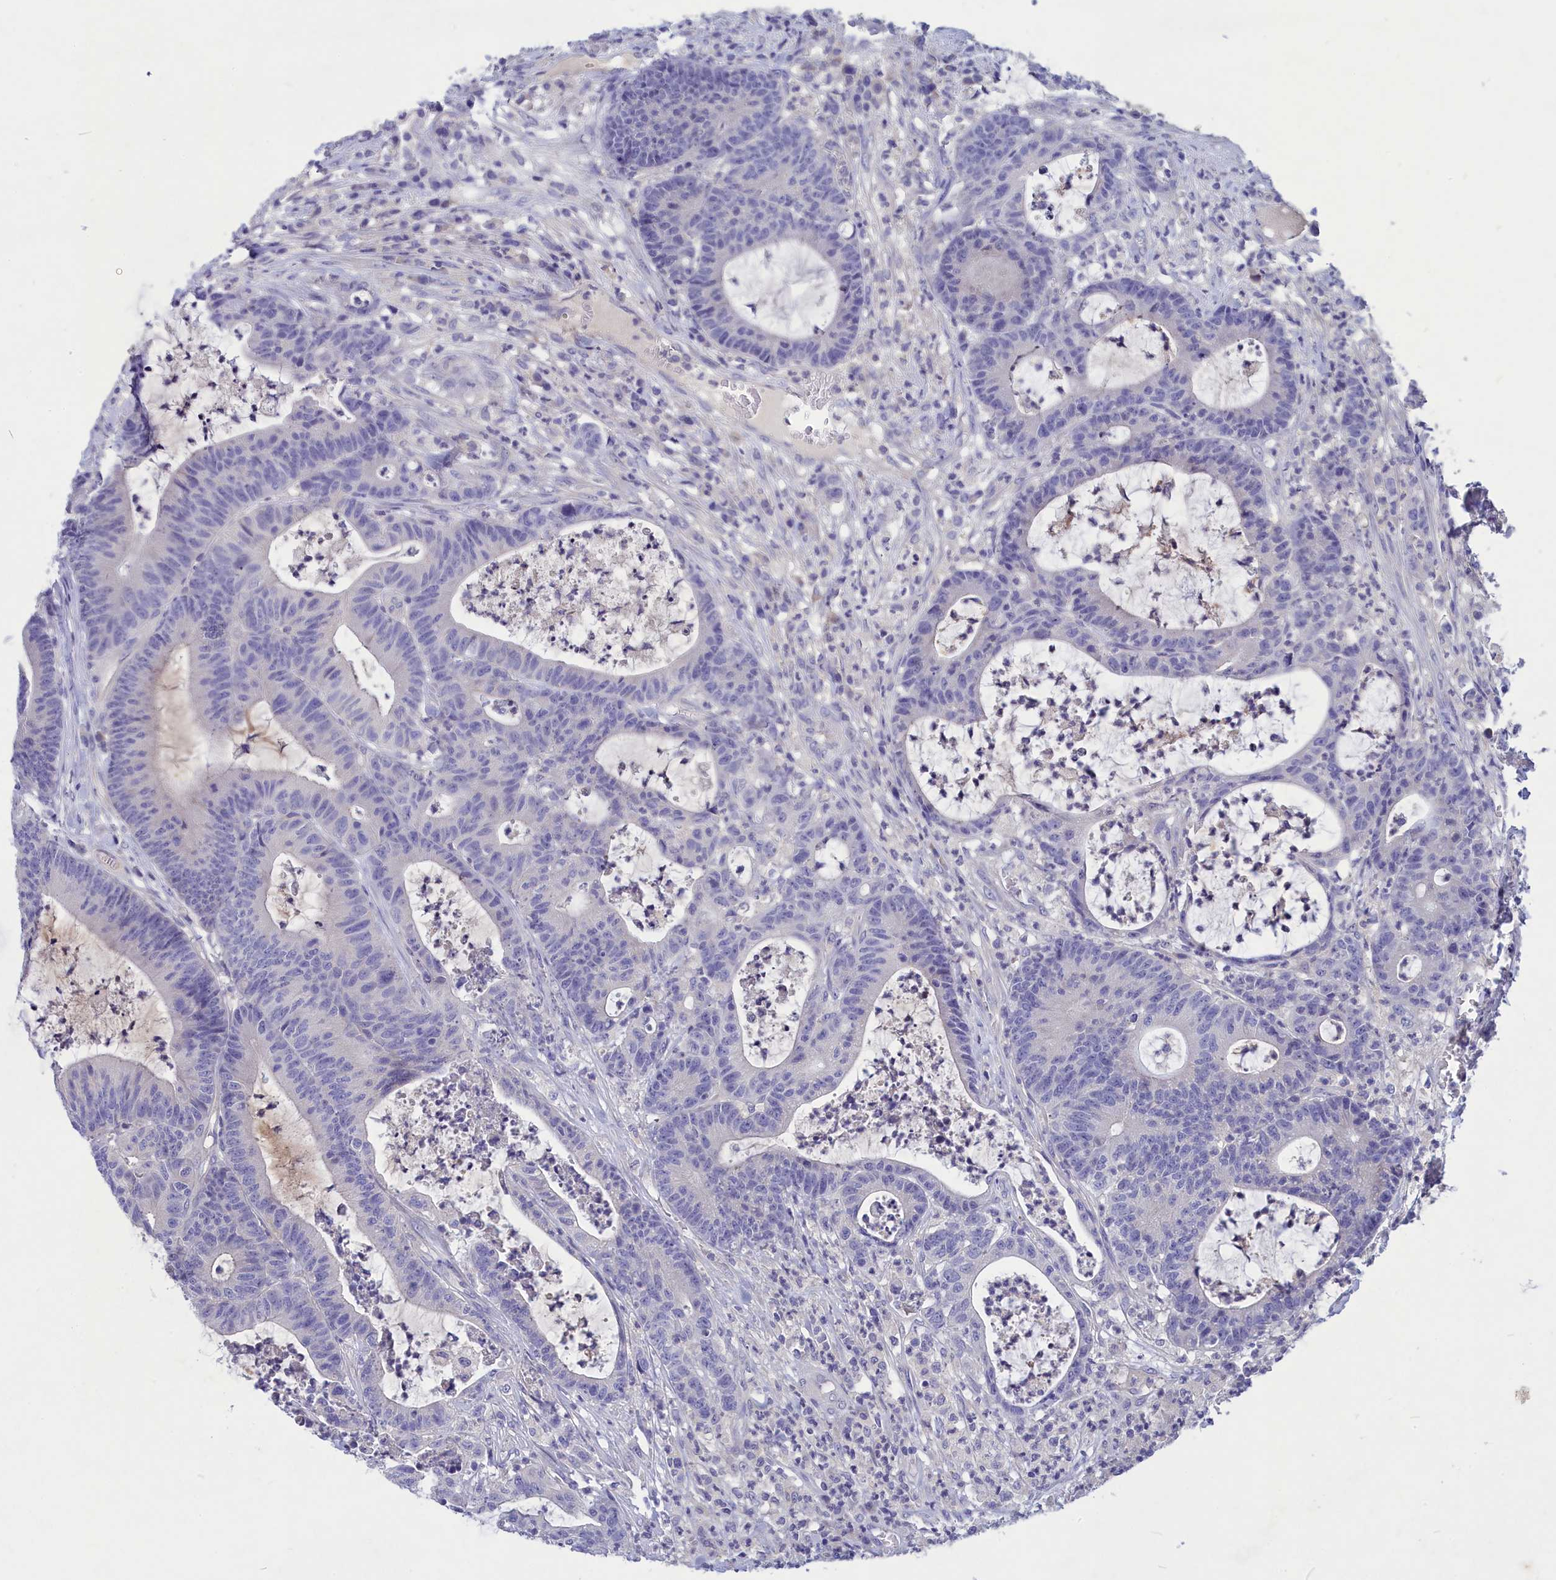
{"staining": {"intensity": "negative", "quantity": "none", "location": "none"}, "tissue": "colorectal cancer", "cell_type": "Tumor cells", "image_type": "cancer", "snomed": [{"axis": "morphology", "description": "Adenocarcinoma, NOS"}, {"axis": "topography", "description": "Colon"}], "caption": "Tumor cells are negative for protein expression in human colorectal cancer.", "gene": "DEFB119", "patient": {"sex": "female", "age": 84}}